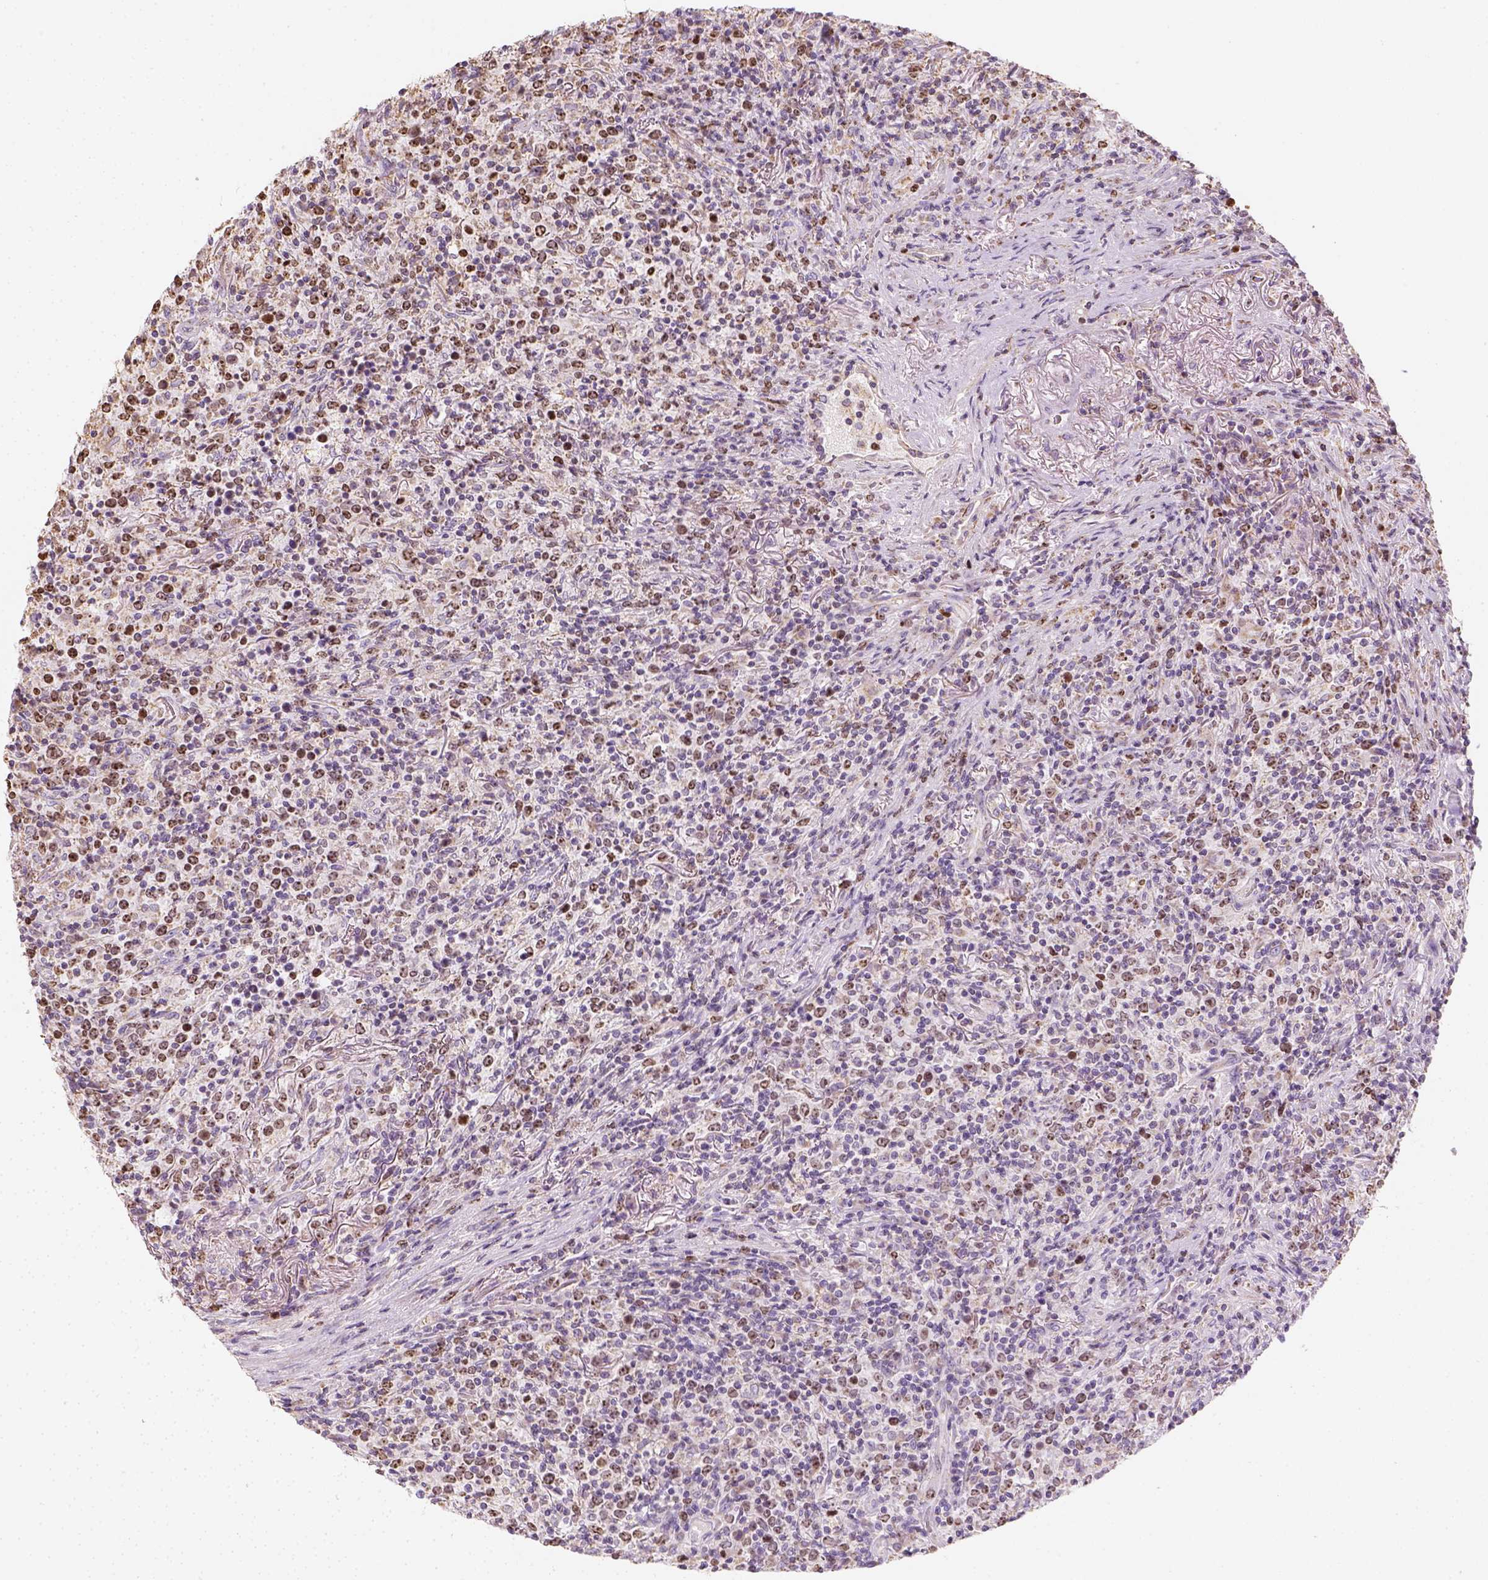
{"staining": {"intensity": "negative", "quantity": "none", "location": "none"}, "tissue": "lymphoma", "cell_type": "Tumor cells", "image_type": "cancer", "snomed": [{"axis": "morphology", "description": "Malignant lymphoma, non-Hodgkin's type, High grade"}, {"axis": "topography", "description": "Lung"}], "caption": "A high-resolution histopathology image shows immunohistochemistry staining of high-grade malignant lymphoma, non-Hodgkin's type, which exhibits no significant staining in tumor cells.", "gene": "LCA5", "patient": {"sex": "male", "age": 79}}